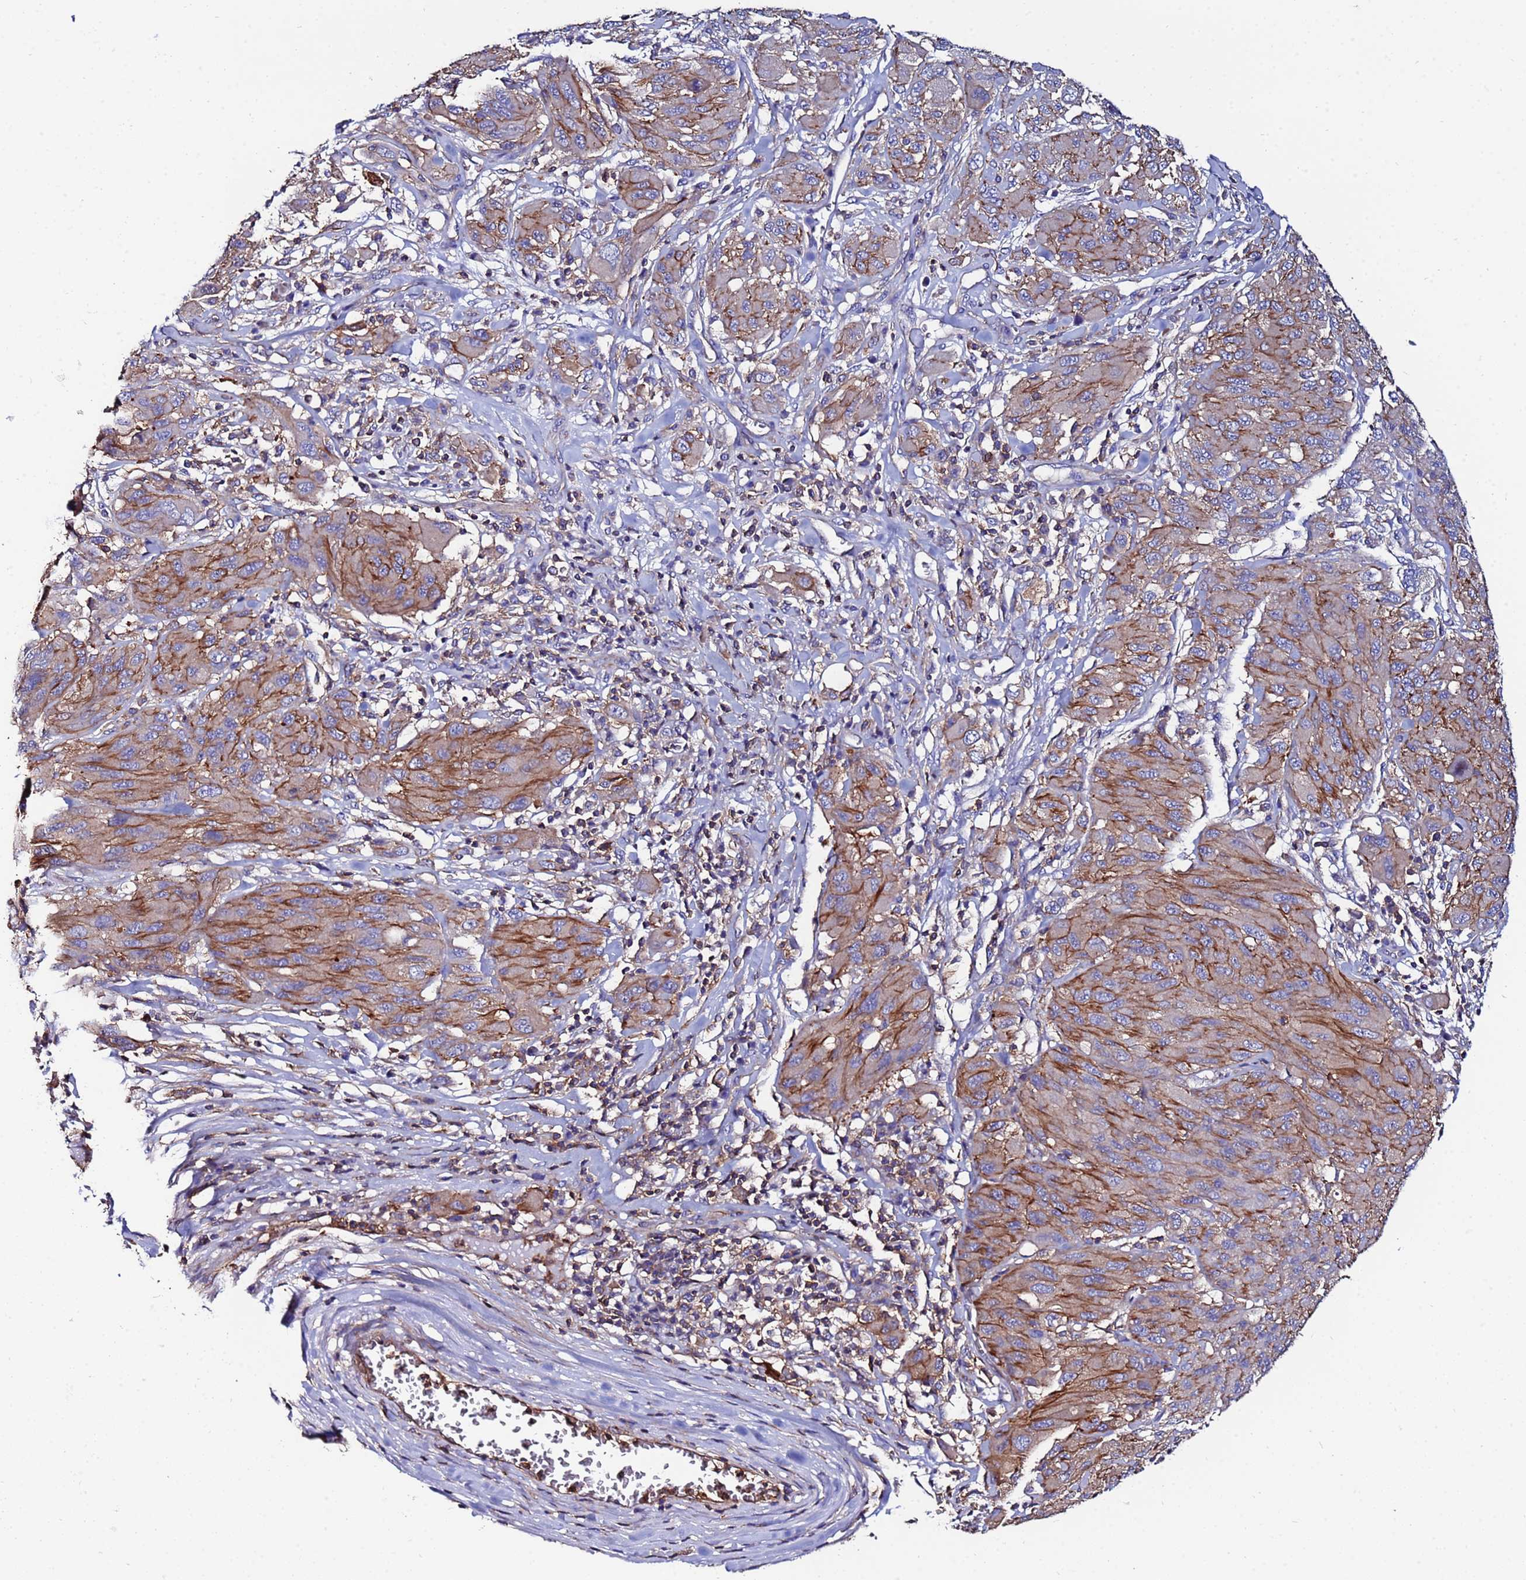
{"staining": {"intensity": "moderate", "quantity": "25%-75%", "location": "cytoplasmic/membranous"}, "tissue": "melanoma", "cell_type": "Tumor cells", "image_type": "cancer", "snomed": [{"axis": "morphology", "description": "Malignant melanoma, NOS"}, {"axis": "topography", "description": "Skin"}], "caption": "Melanoma was stained to show a protein in brown. There is medium levels of moderate cytoplasmic/membranous expression in about 25%-75% of tumor cells.", "gene": "POTEE", "patient": {"sex": "female", "age": 91}}